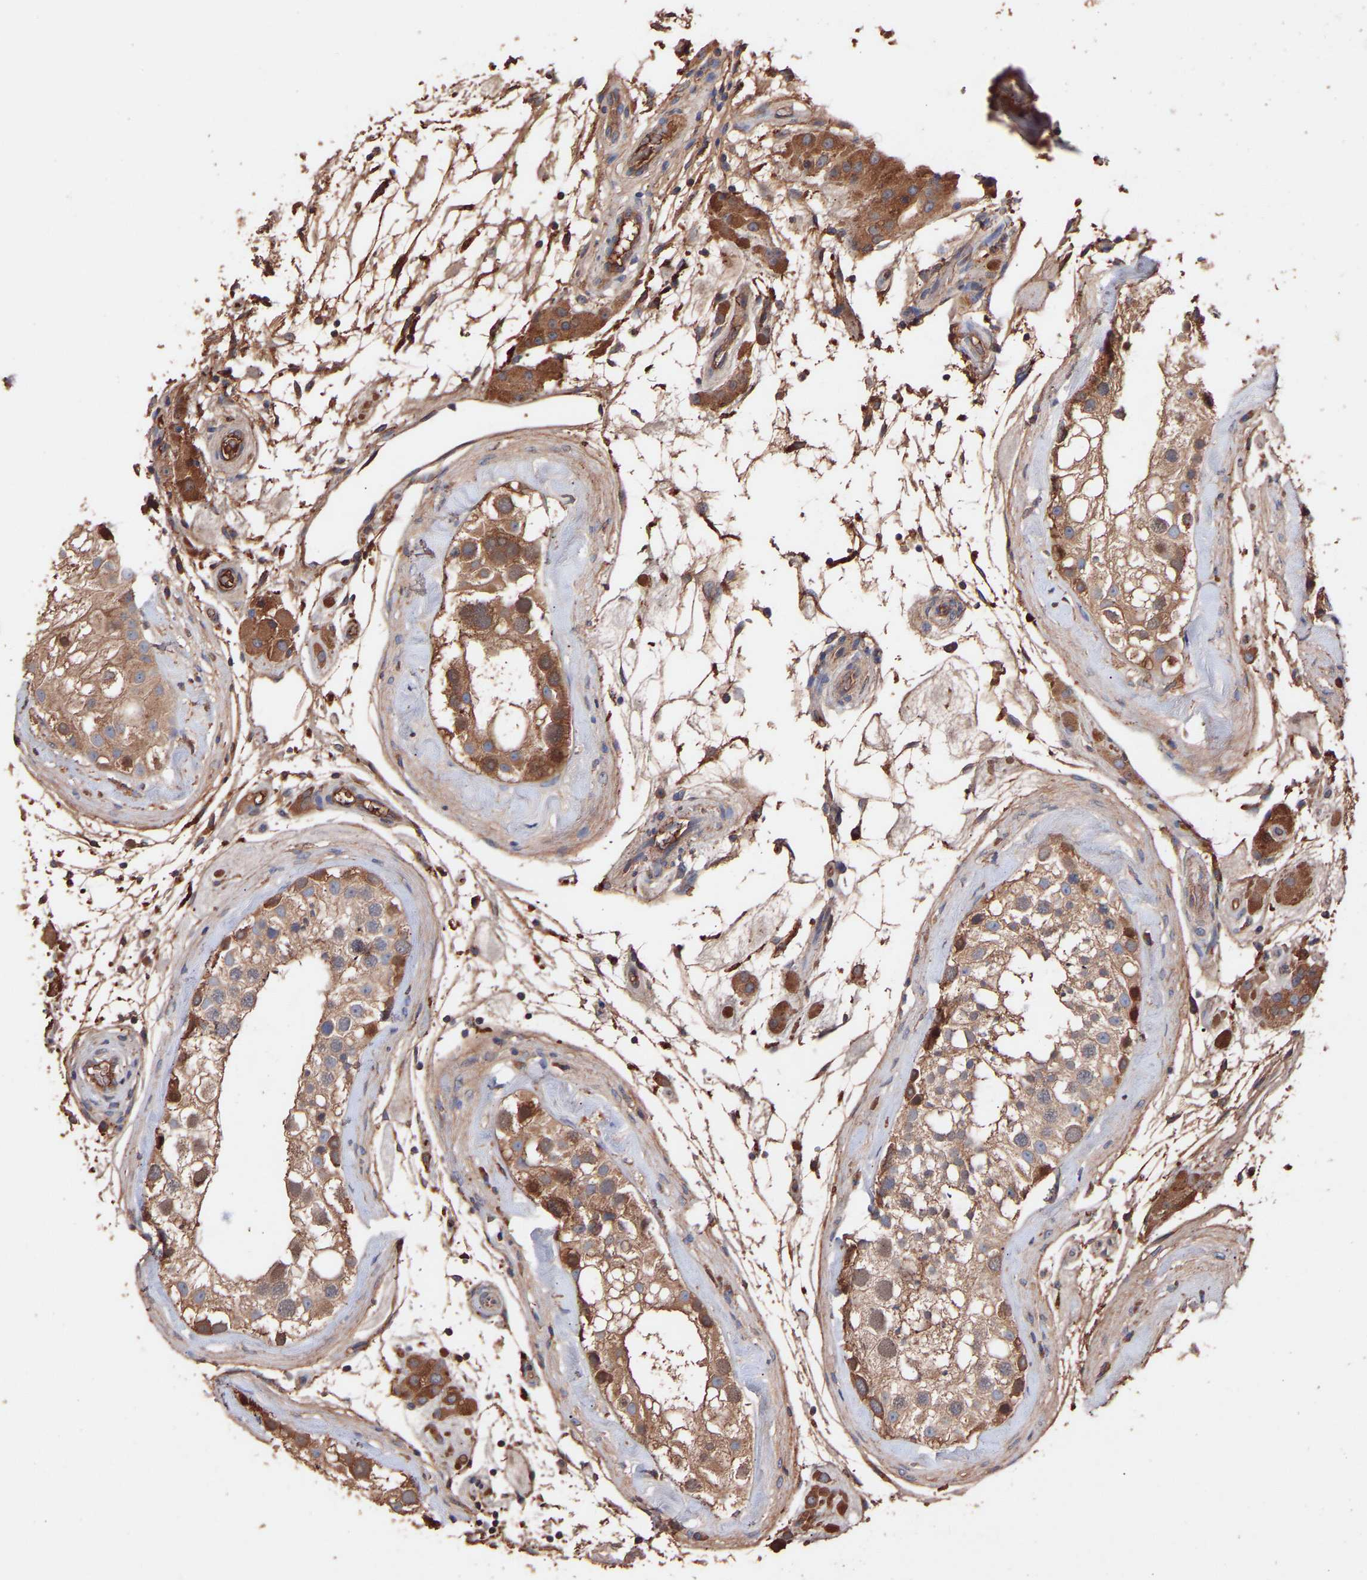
{"staining": {"intensity": "moderate", "quantity": ">75%", "location": "cytoplasmic/membranous"}, "tissue": "testis", "cell_type": "Cells in seminiferous ducts", "image_type": "normal", "snomed": [{"axis": "morphology", "description": "Normal tissue, NOS"}, {"axis": "topography", "description": "Testis"}], "caption": "Immunohistochemical staining of normal testis displays medium levels of moderate cytoplasmic/membranous staining in approximately >75% of cells in seminiferous ducts.", "gene": "TMEM268", "patient": {"sex": "male", "age": 46}}